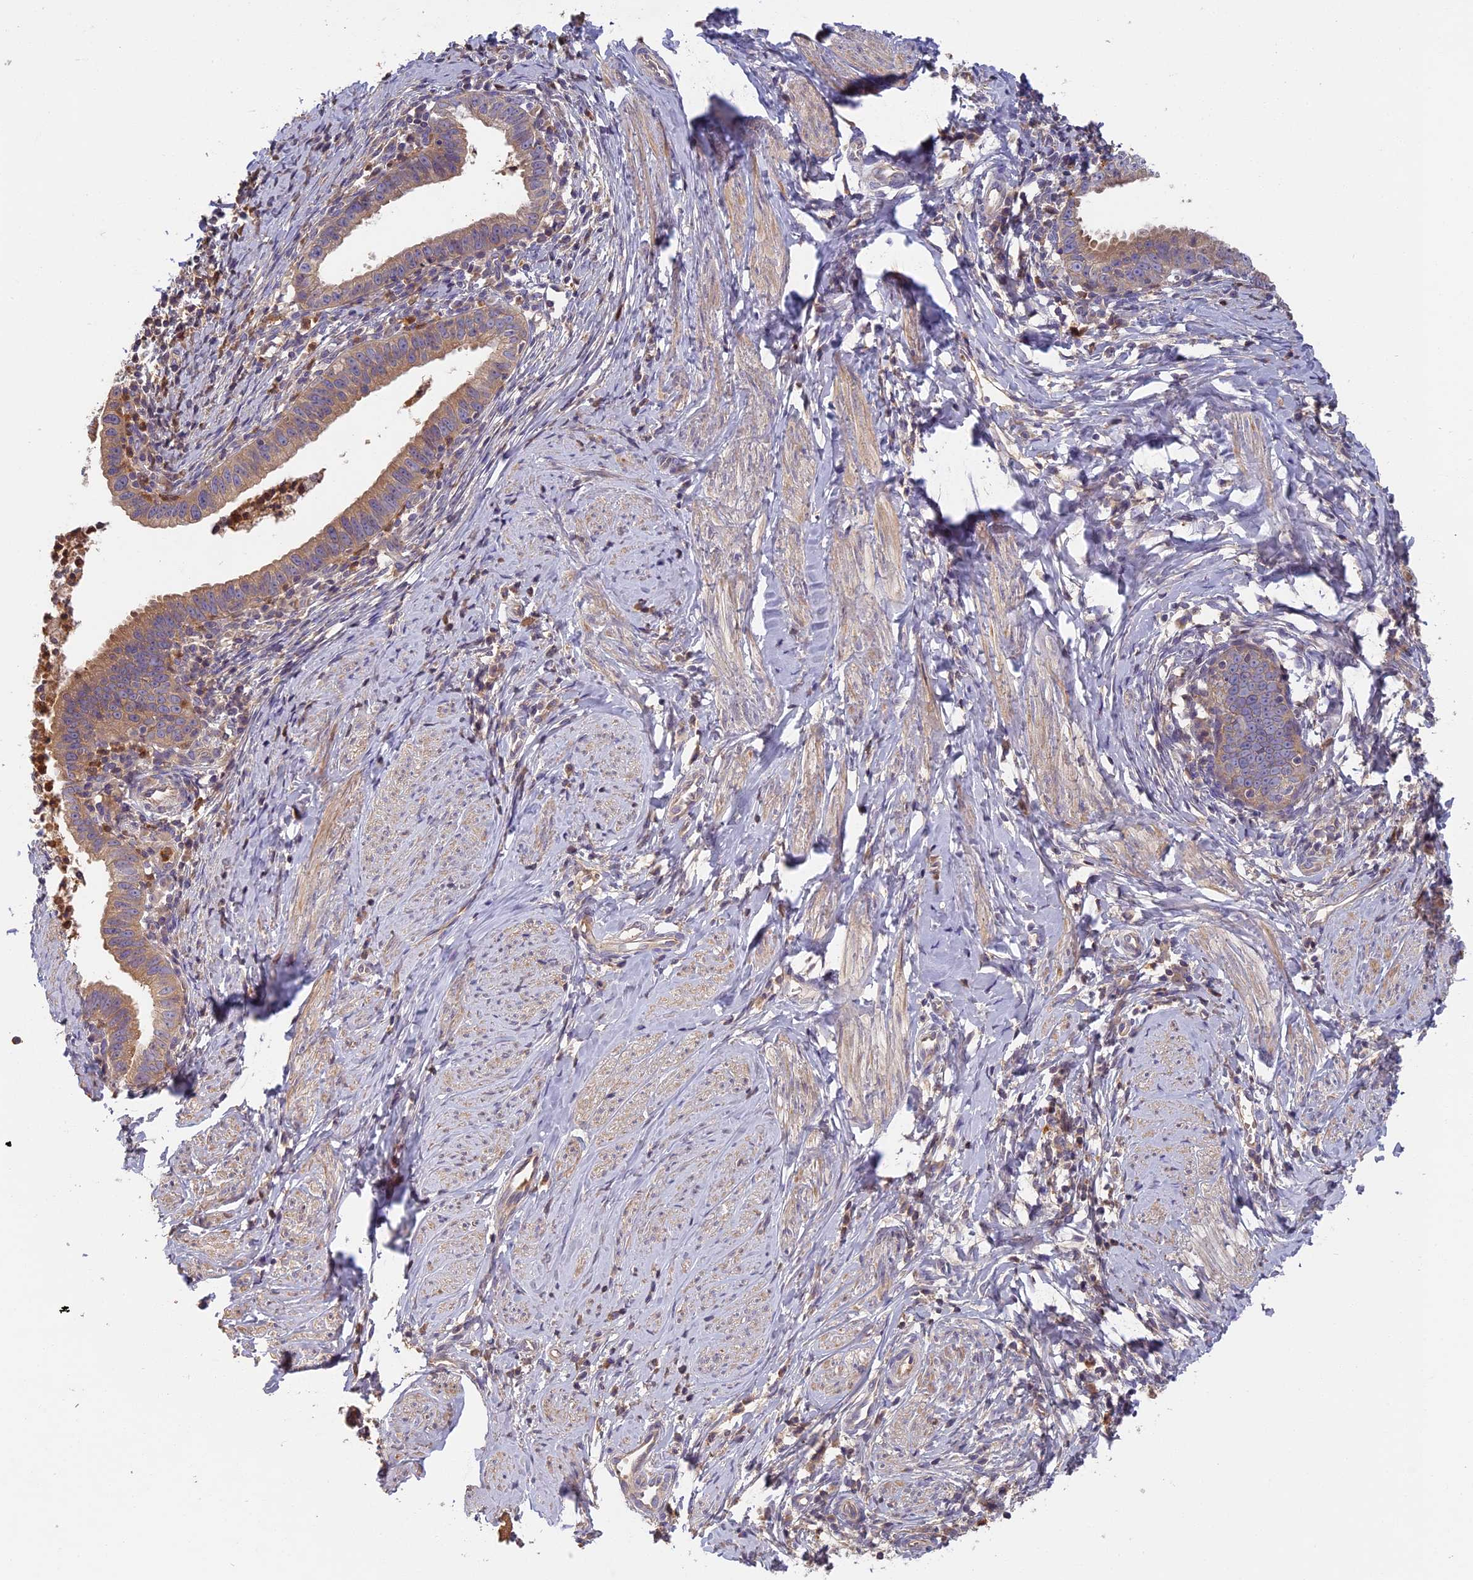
{"staining": {"intensity": "weak", "quantity": ">75%", "location": "cytoplasmic/membranous"}, "tissue": "cervical cancer", "cell_type": "Tumor cells", "image_type": "cancer", "snomed": [{"axis": "morphology", "description": "Adenocarcinoma, NOS"}, {"axis": "topography", "description": "Cervix"}], "caption": "An immunohistochemistry image of tumor tissue is shown. Protein staining in brown labels weak cytoplasmic/membranous positivity in cervical adenocarcinoma within tumor cells. (IHC, brightfield microscopy, high magnification).", "gene": "AP4E1", "patient": {"sex": "female", "age": 36}}